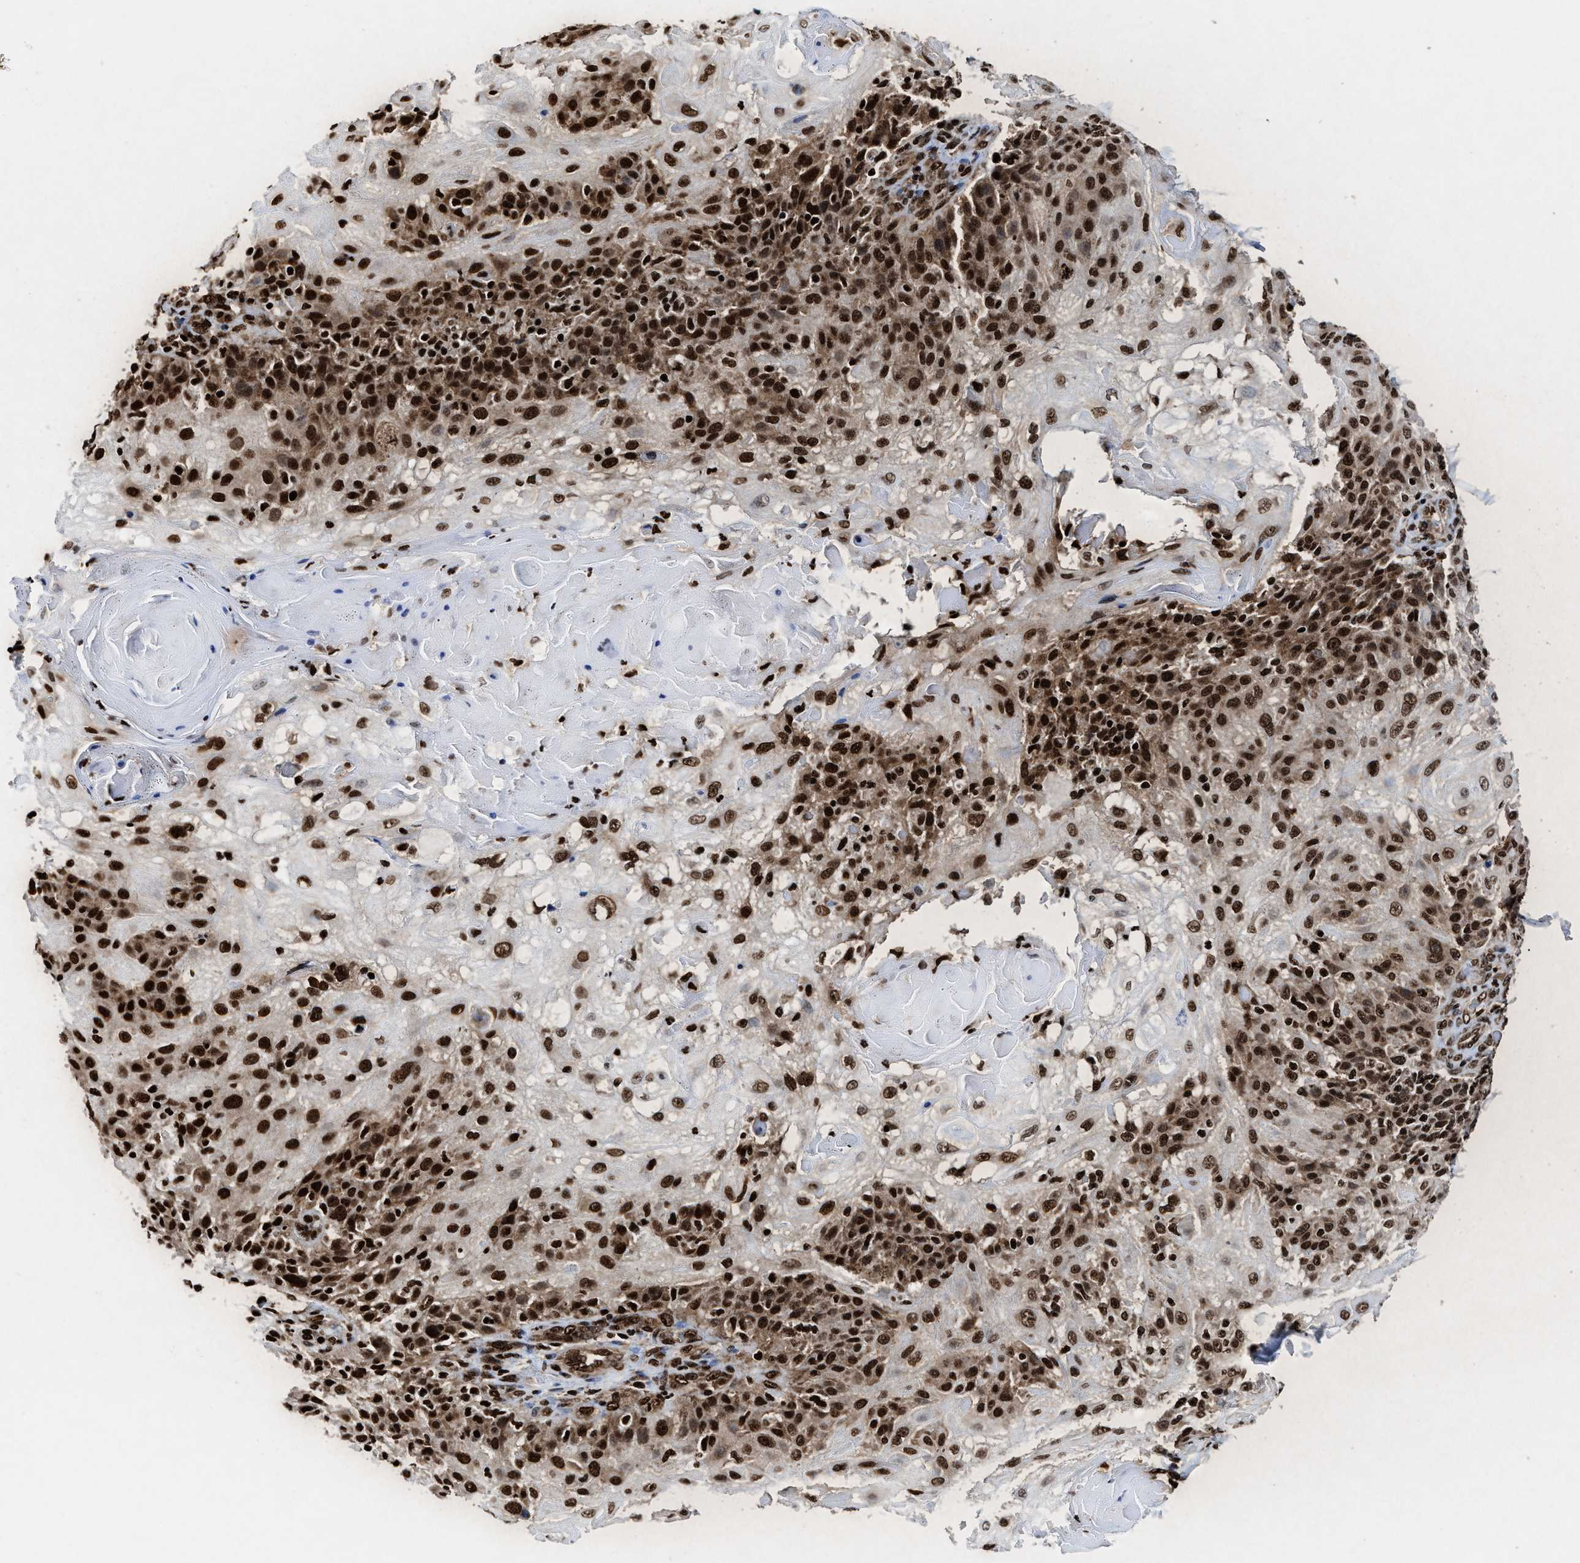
{"staining": {"intensity": "strong", "quantity": ">75%", "location": "cytoplasmic/membranous,nuclear"}, "tissue": "skin cancer", "cell_type": "Tumor cells", "image_type": "cancer", "snomed": [{"axis": "morphology", "description": "Normal tissue, NOS"}, {"axis": "morphology", "description": "Squamous cell carcinoma, NOS"}, {"axis": "topography", "description": "Skin"}], "caption": "Immunohistochemical staining of squamous cell carcinoma (skin) demonstrates high levels of strong cytoplasmic/membranous and nuclear protein staining in approximately >75% of tumor cells. The protein of interest is shown in brown color, while the nuclei are stained blue.", "gene": "ALYREF", "patient": {"sex": "female", "age": 83}}